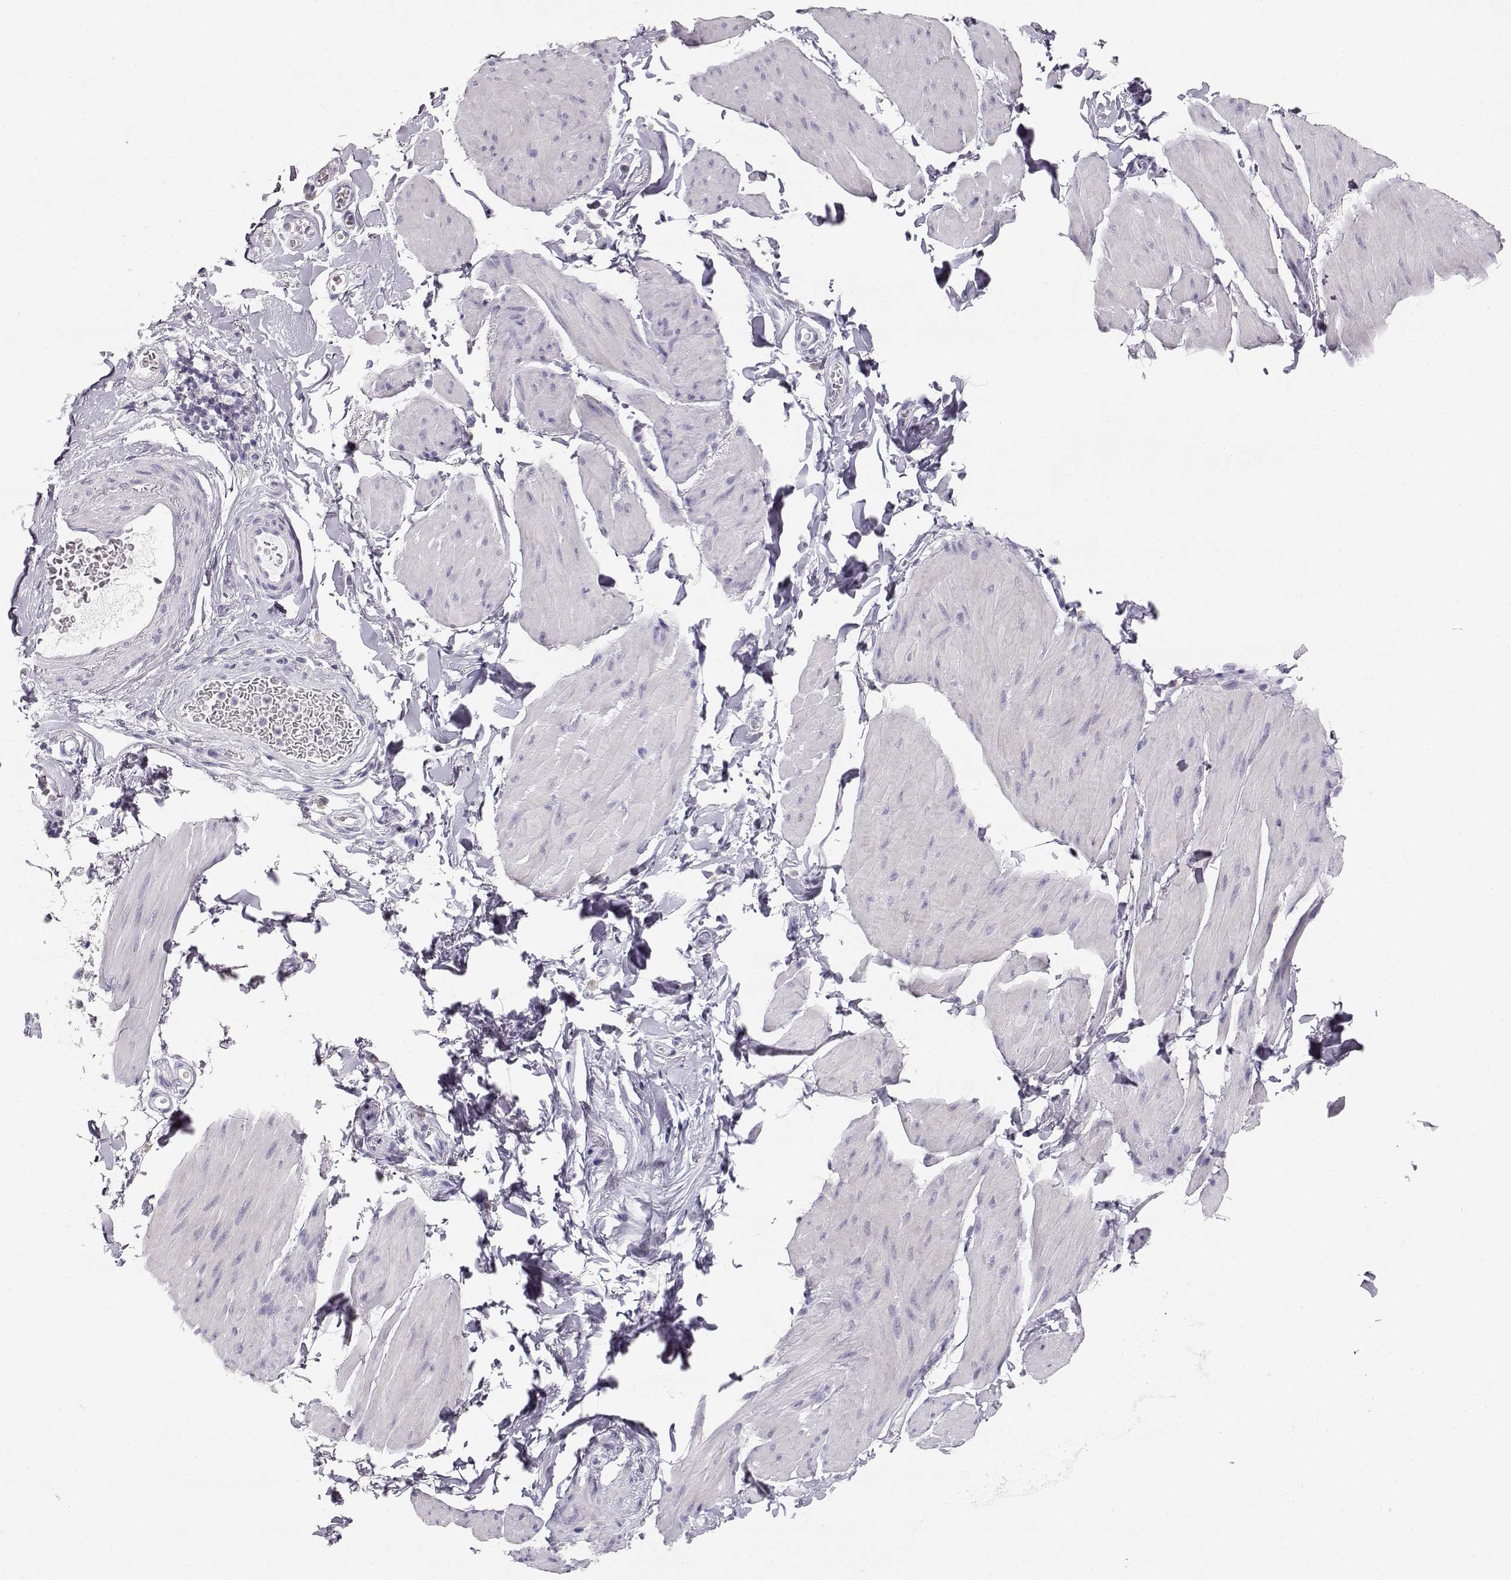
{"staining": {"intensity": "negative", "quantity": "none", "location": "none"}, "tissue": "smooth muscle", "cell_type": "Smooth muscle cells", "image_type": "normal", "snomed": [{"axis": "morphology", "description": "Normal tissue, NOS"}, {"axis": "topography", "description": "Adipose tissue"}, {"axis": "topography", "description": "Smooth muscle"}, {"axis": "topography", "description": "Peripheral nerve tissue"}], "caption": "This is an IHC image of benign human smooth muscle. There is no staining in smooth muscle cells.", "gene": "LEPR", "patient": {"sex": "male", "age": 83}}